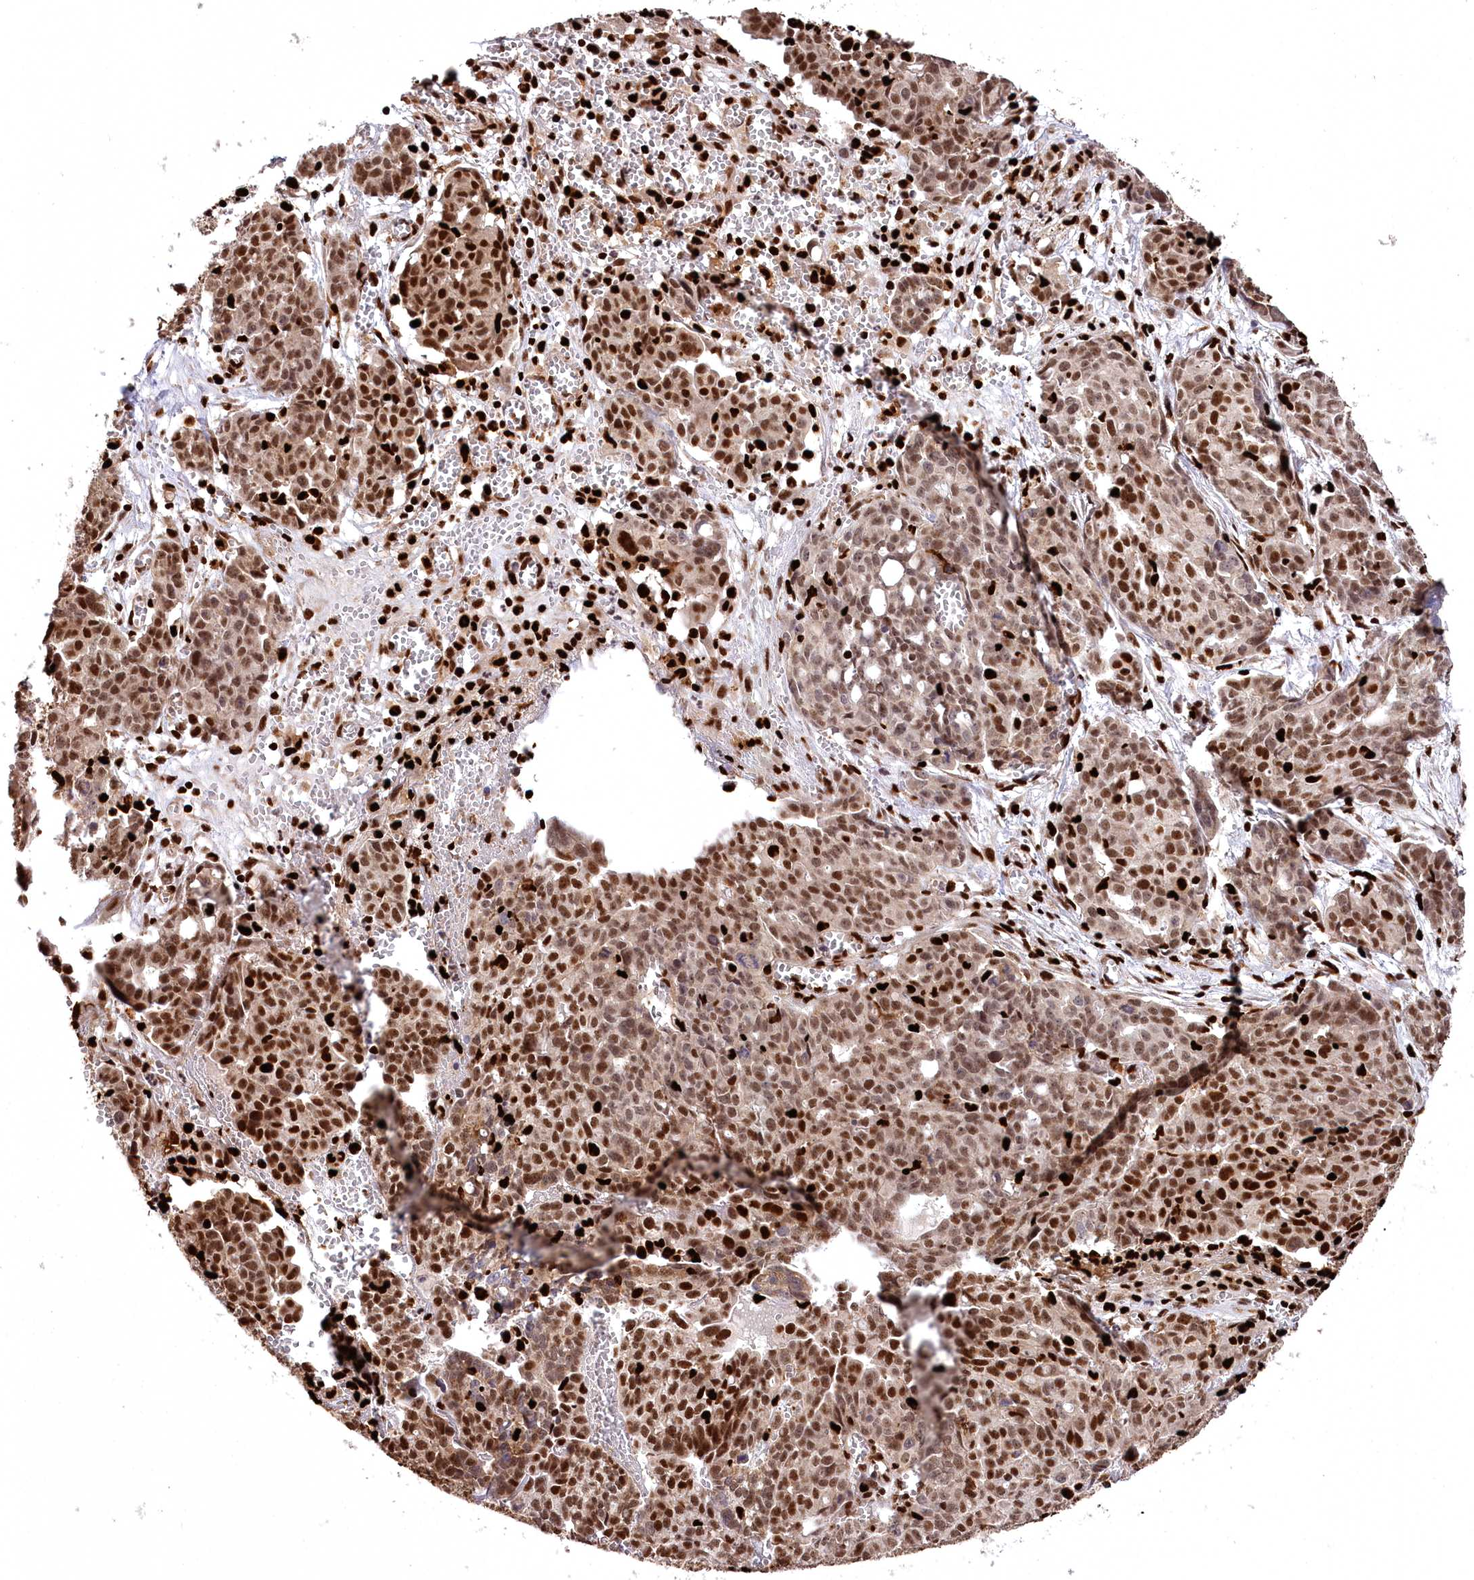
{"staining": {"intensity": "moderate", "quantity": ">75%", "location": "cytoplasmic/membranous,nuclear"}, "tissue": "ovarian cancer", "cell_type": "Tumor cells", "image_type": "cancer", "snomed": [{"axis": "morphology", "description": "Cystadenocarcinoma, serous, NOS"}, {"axis": "topography", "description": "Soft tissue"}, {"axis": "topography", "description": "Ovary"}], "caption": "Serous cystadenocarcinoma (ovarian) tissue shows moderate cytoplasmic/membranous and nuclear staining in approximately >75% of tumor cells", "gene": "FIGN", "patient": {"sex": "female", "age": 57}}